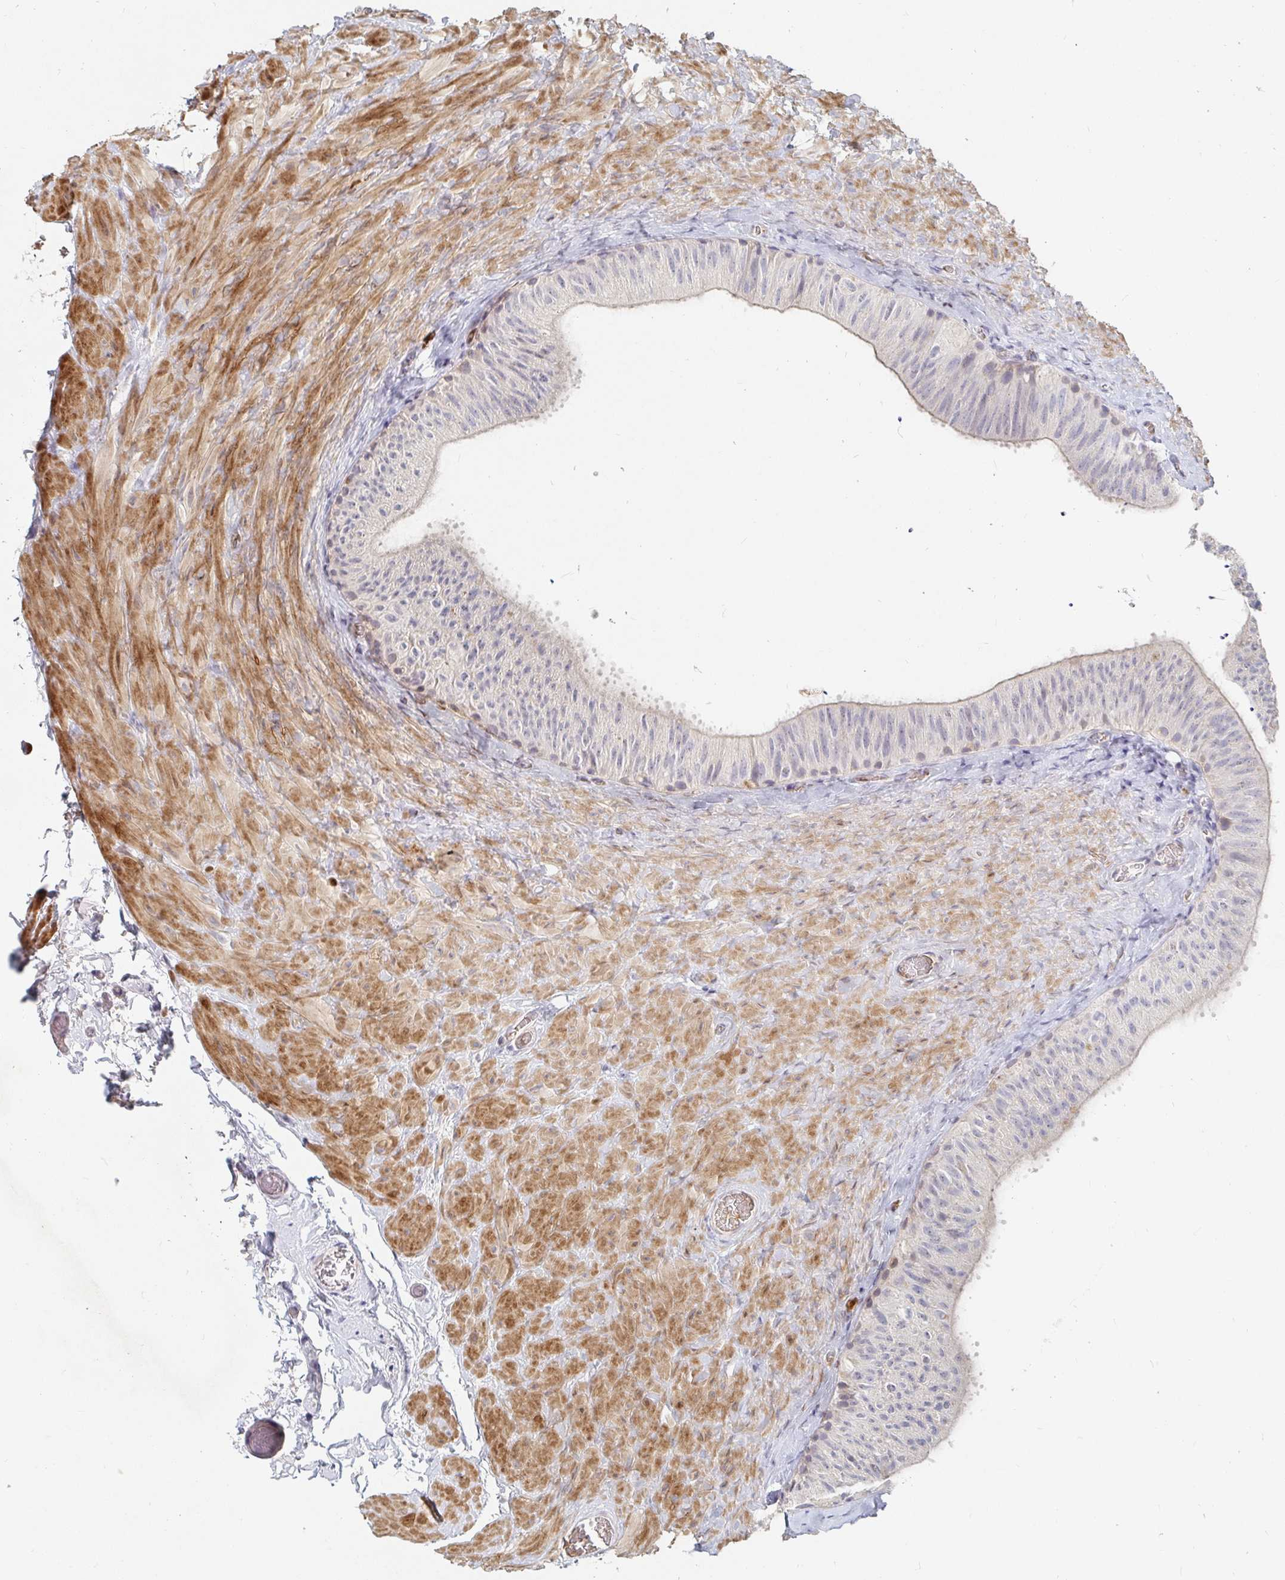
{"staining": {"intensity": "weak", "quantity": "<25%", "location": "cytoplasmic/membranous"}, "tissue": "epididymis", "cell_type": "Glandular cells", "image_type": "normal", "snomed": [{"axis": "morphology", "description": "Normal tissue, NOS"}, {"axis": "topography", "description": "Epididymis, spermatic cord, NOS"}, {"axis": "topography", "description": "Epididymis"}], "caption": "There is no significant expression in glandular cells of epididymis. The staining was performed using DAB to visualize the protein expression in brown, while the nuclei were stained in blue with hematoxylin (Magnification: 20x).", "gene": "NME9", "patient": {"sex": "male", "age": 31}}